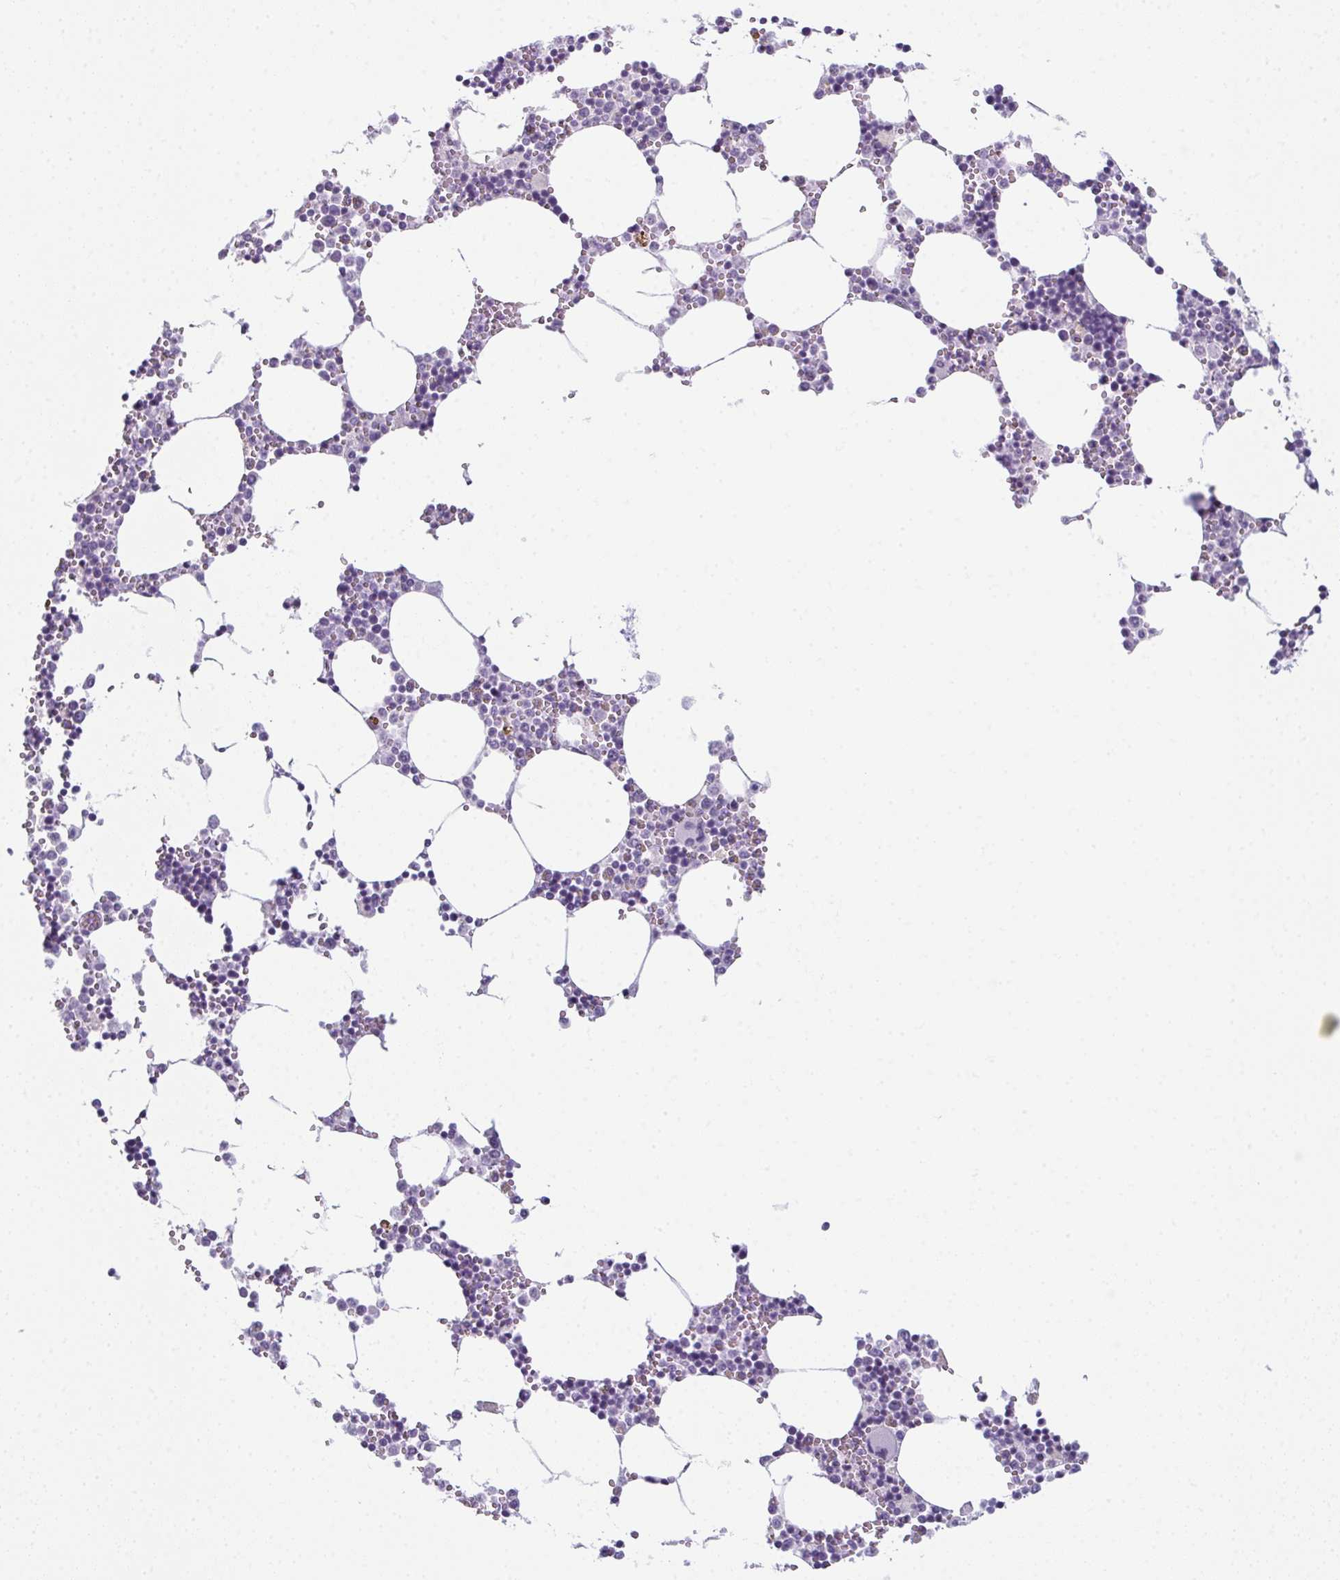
{"staining": {"intensity": "negative", "quantity": "none", "location": "none"}, "tissue": "bone marrow", "cell_type": "Hematopoietic cells", "image_type": "normal", "snomed": [{"axis": "morphology", "description": "Normal tissue, NOS"}, {"axis": "topography", "description": "Bone marrow"}], "caption": "Immunohistochemical staining of benign bone marrow demonstrates no significant staining in hematopoietic cells.", "gene": "ENKUR", "patient": {"sex": "male", "age": 54}}